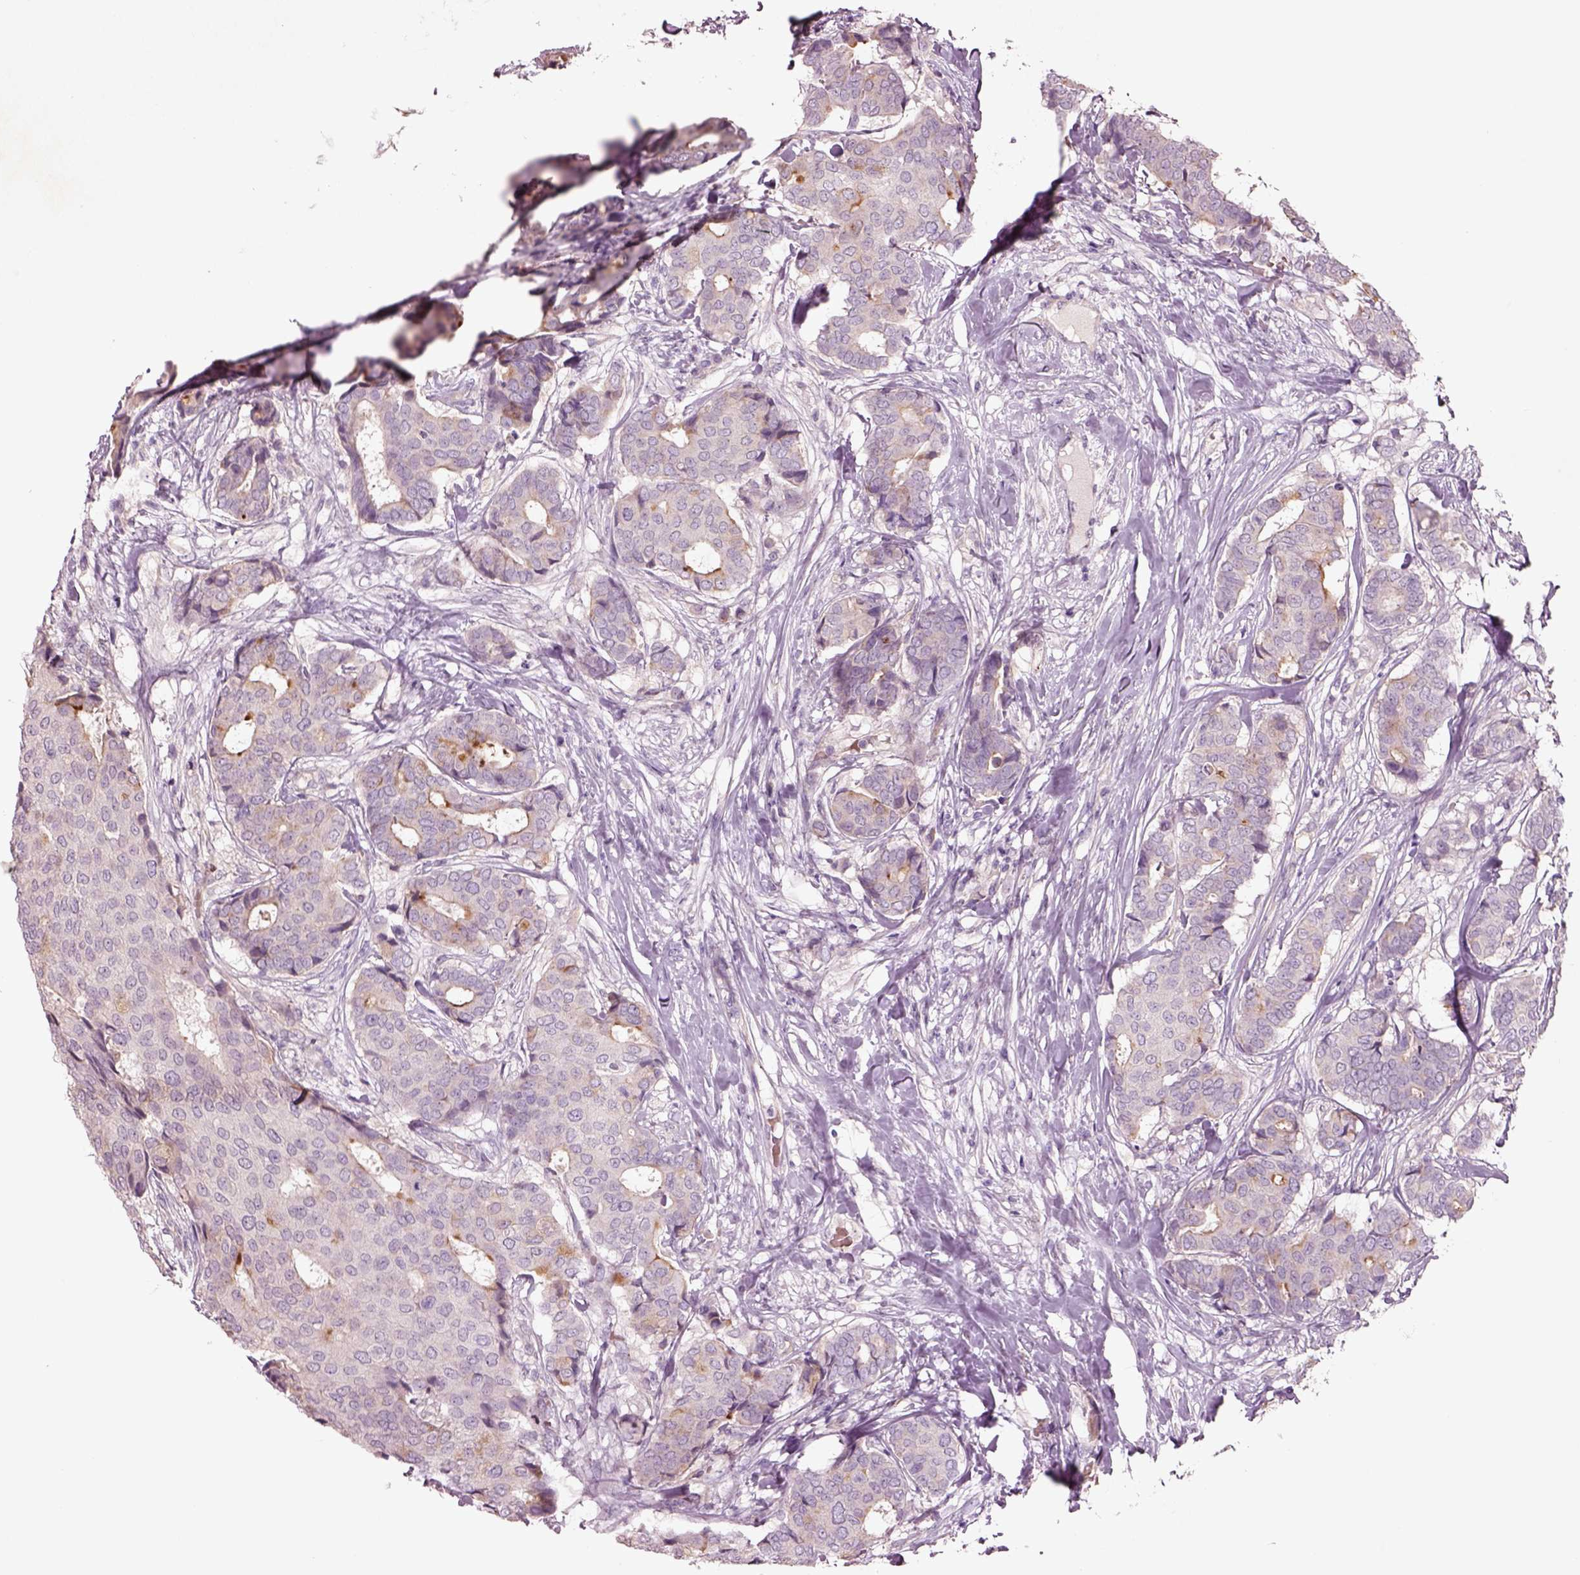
{"staining": {"intensity": "negative", "quantity": "none", "location": "none"}, "tissue": "breast cancer", "cell_type": "Tumor cells", "image_type": "cancer", "snomed": [{"axis": "morphology", "description": "Duct carcinoma"}, {"axis": "topography", "description": "Breast"}], "caption": "The image shows no staining of tumor cells in invasive ductal carcinoma (breast).", "gene": "DUOXA2", "patient": {"sex": "female", "age": 75}}